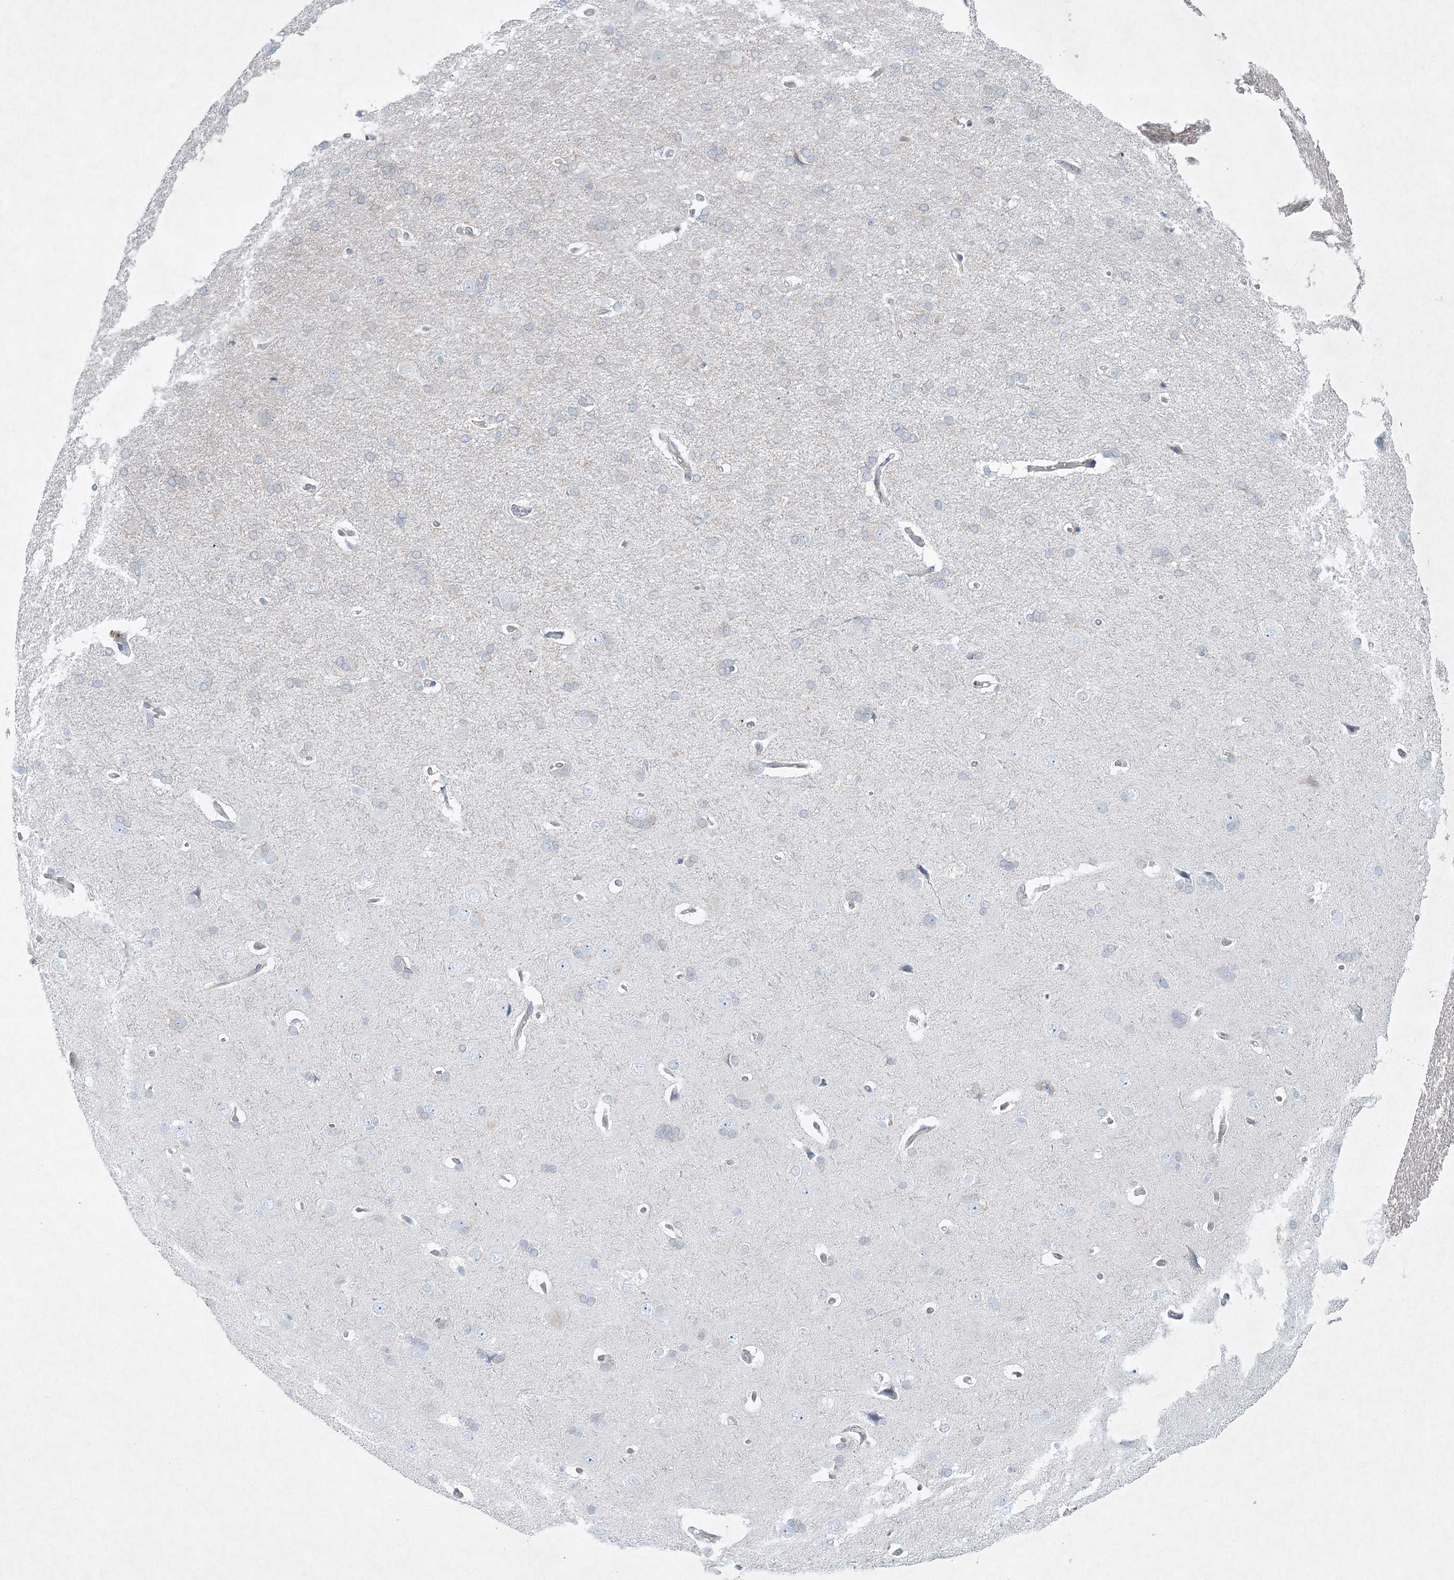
{"staining": {"intensity": "negative", "quantity": "none", "location": "none"}, "tissue": "cerebral cortex", "cell_type": "Endothelial cells", "image_type": "normal", "snomed": [{"axis": "morphology", "description": "Normal tissue, NOS"}, {"axis": "topography", "description": "Cerebral cortex"}], "caption": "Endothelial cells show no significant staining in benign cerebral cortex.", "gene": "AAMDC", "patient": {"sex": "male", "age": 62}}